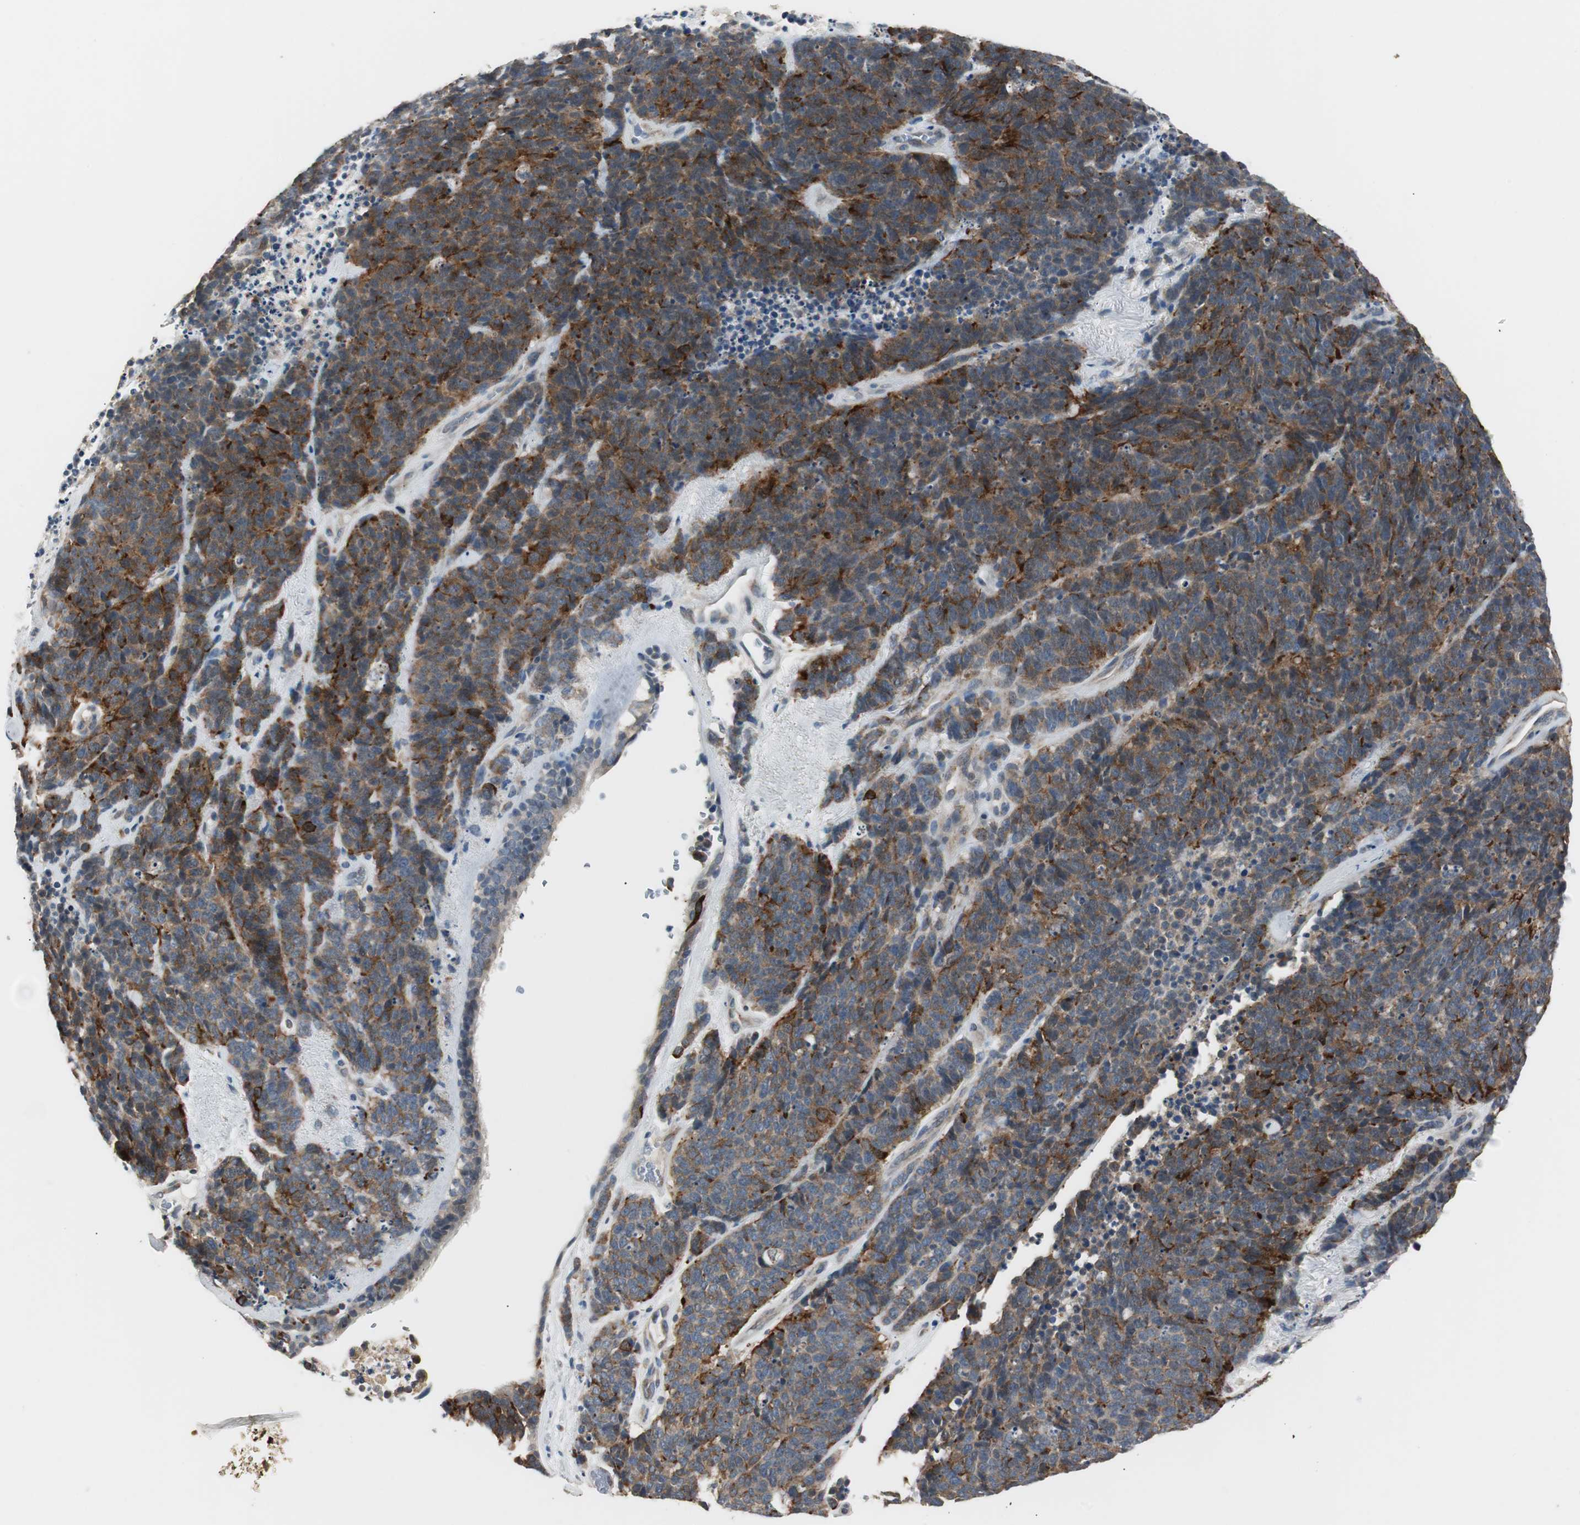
{"staining": {"intensity": "strong", "quantity": "25%-75%", "location": "cytoplasmic/membranous"}, "tissue": "lung cancer", "cell_type": "Tumor cells", "image_type": "cancer", "snomed": [{"axis": "morphology", "description": "Neoplasm, malignant, NOS"}, {"axis": "topography", "description": "Lung"}], "caption": "Malignant neoplasm (lung) tissue demonstrates strong cytoplasmic/membranous positivity in approximately 25%-75% of tumor cells", "gene": "PTPRN2", "patient": {"sex": "female", "age": 58}}